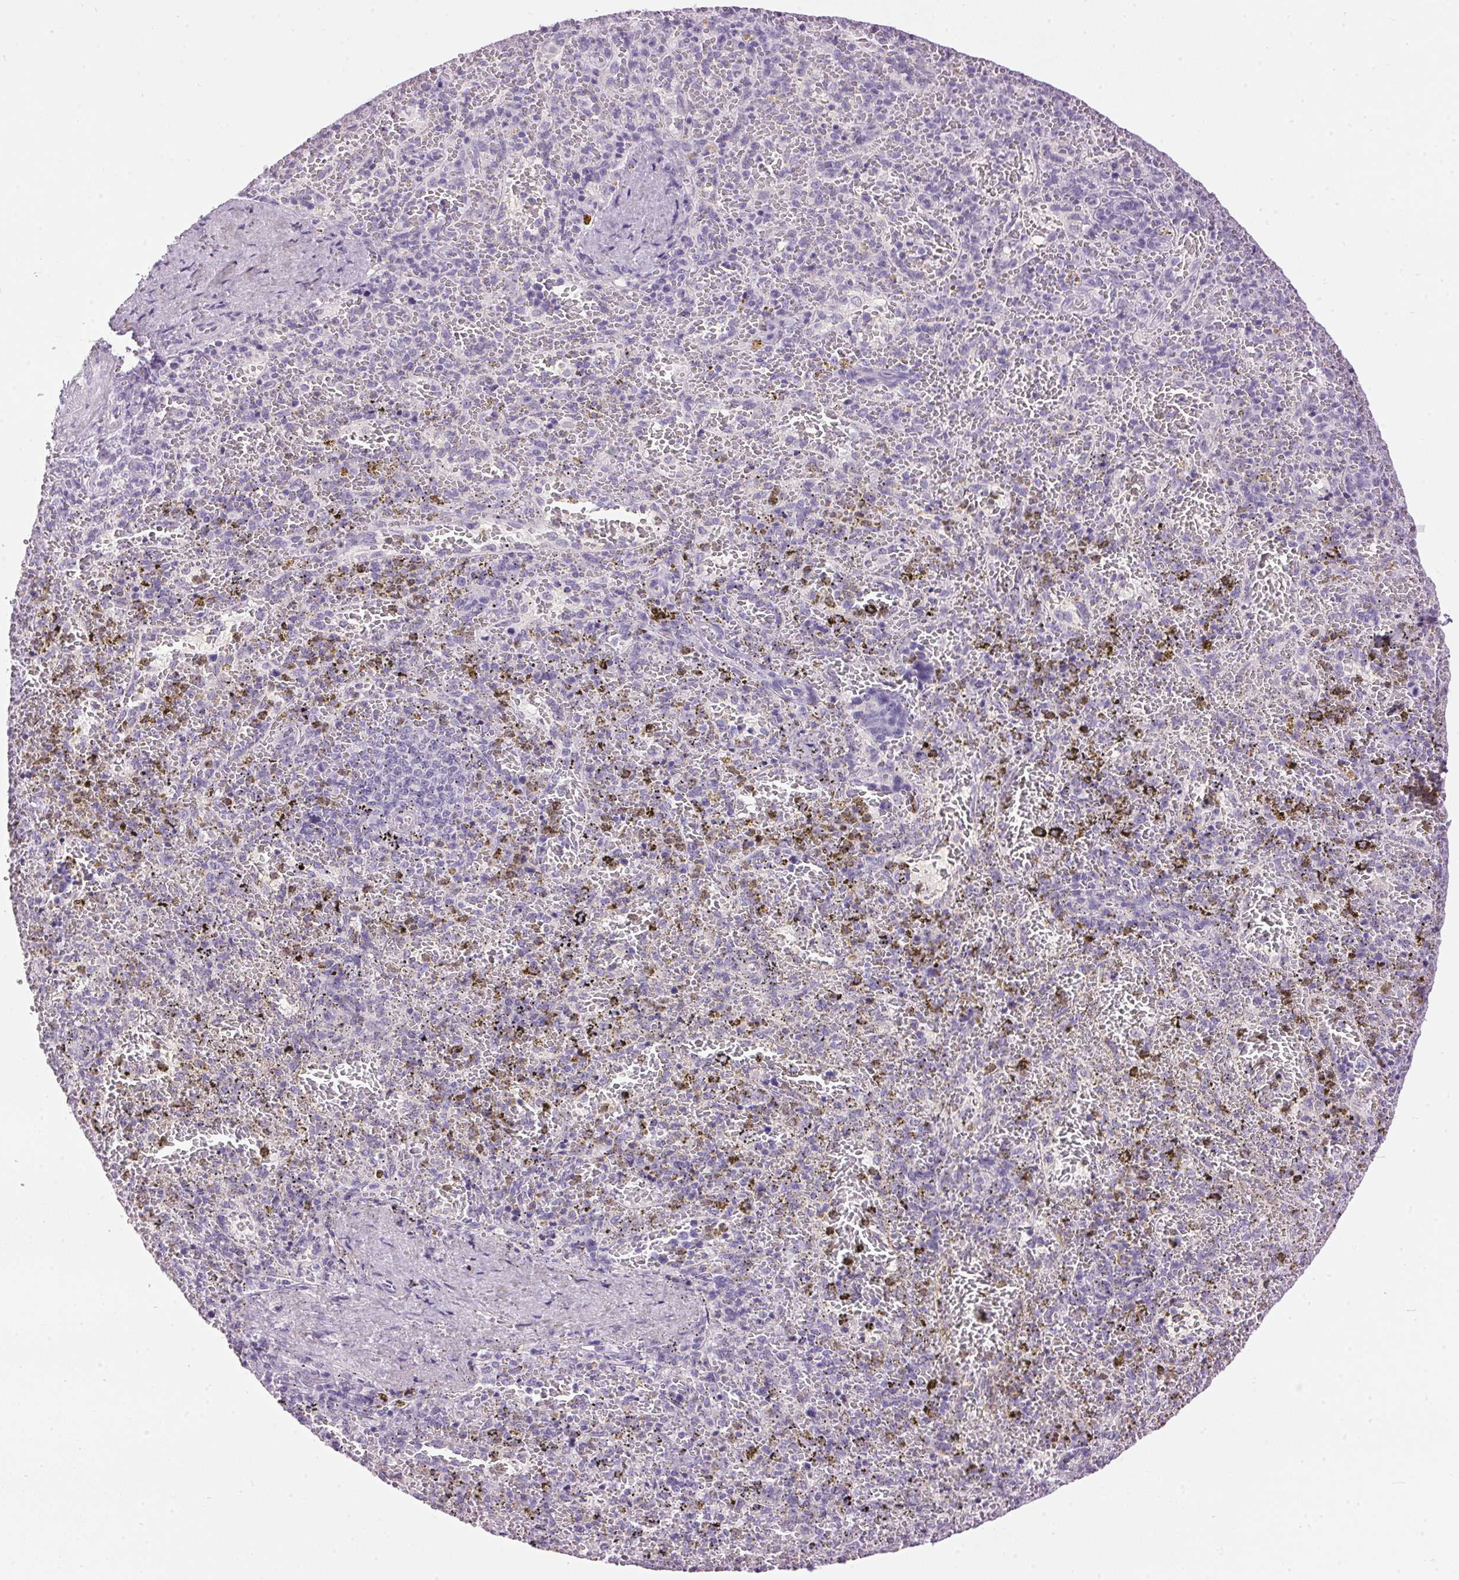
{"staining": {"intensity": "negative", "quantity": "none", "location": "none"}, "tissue": "spleen", "cell_type": "Cells in red pulp", "image_type": "normal", "snomed": [{"axis": "morphology", "description": "Normal tissue, NOS"}, {"axis": "topography", "description": "Spleen"}], "caption": "DAB immunohistochemical staining of benign human spleen displays no significant expression in cells in red pulp.", "gene": "SP7", "patient": {"sex": "female", "age": 50}}